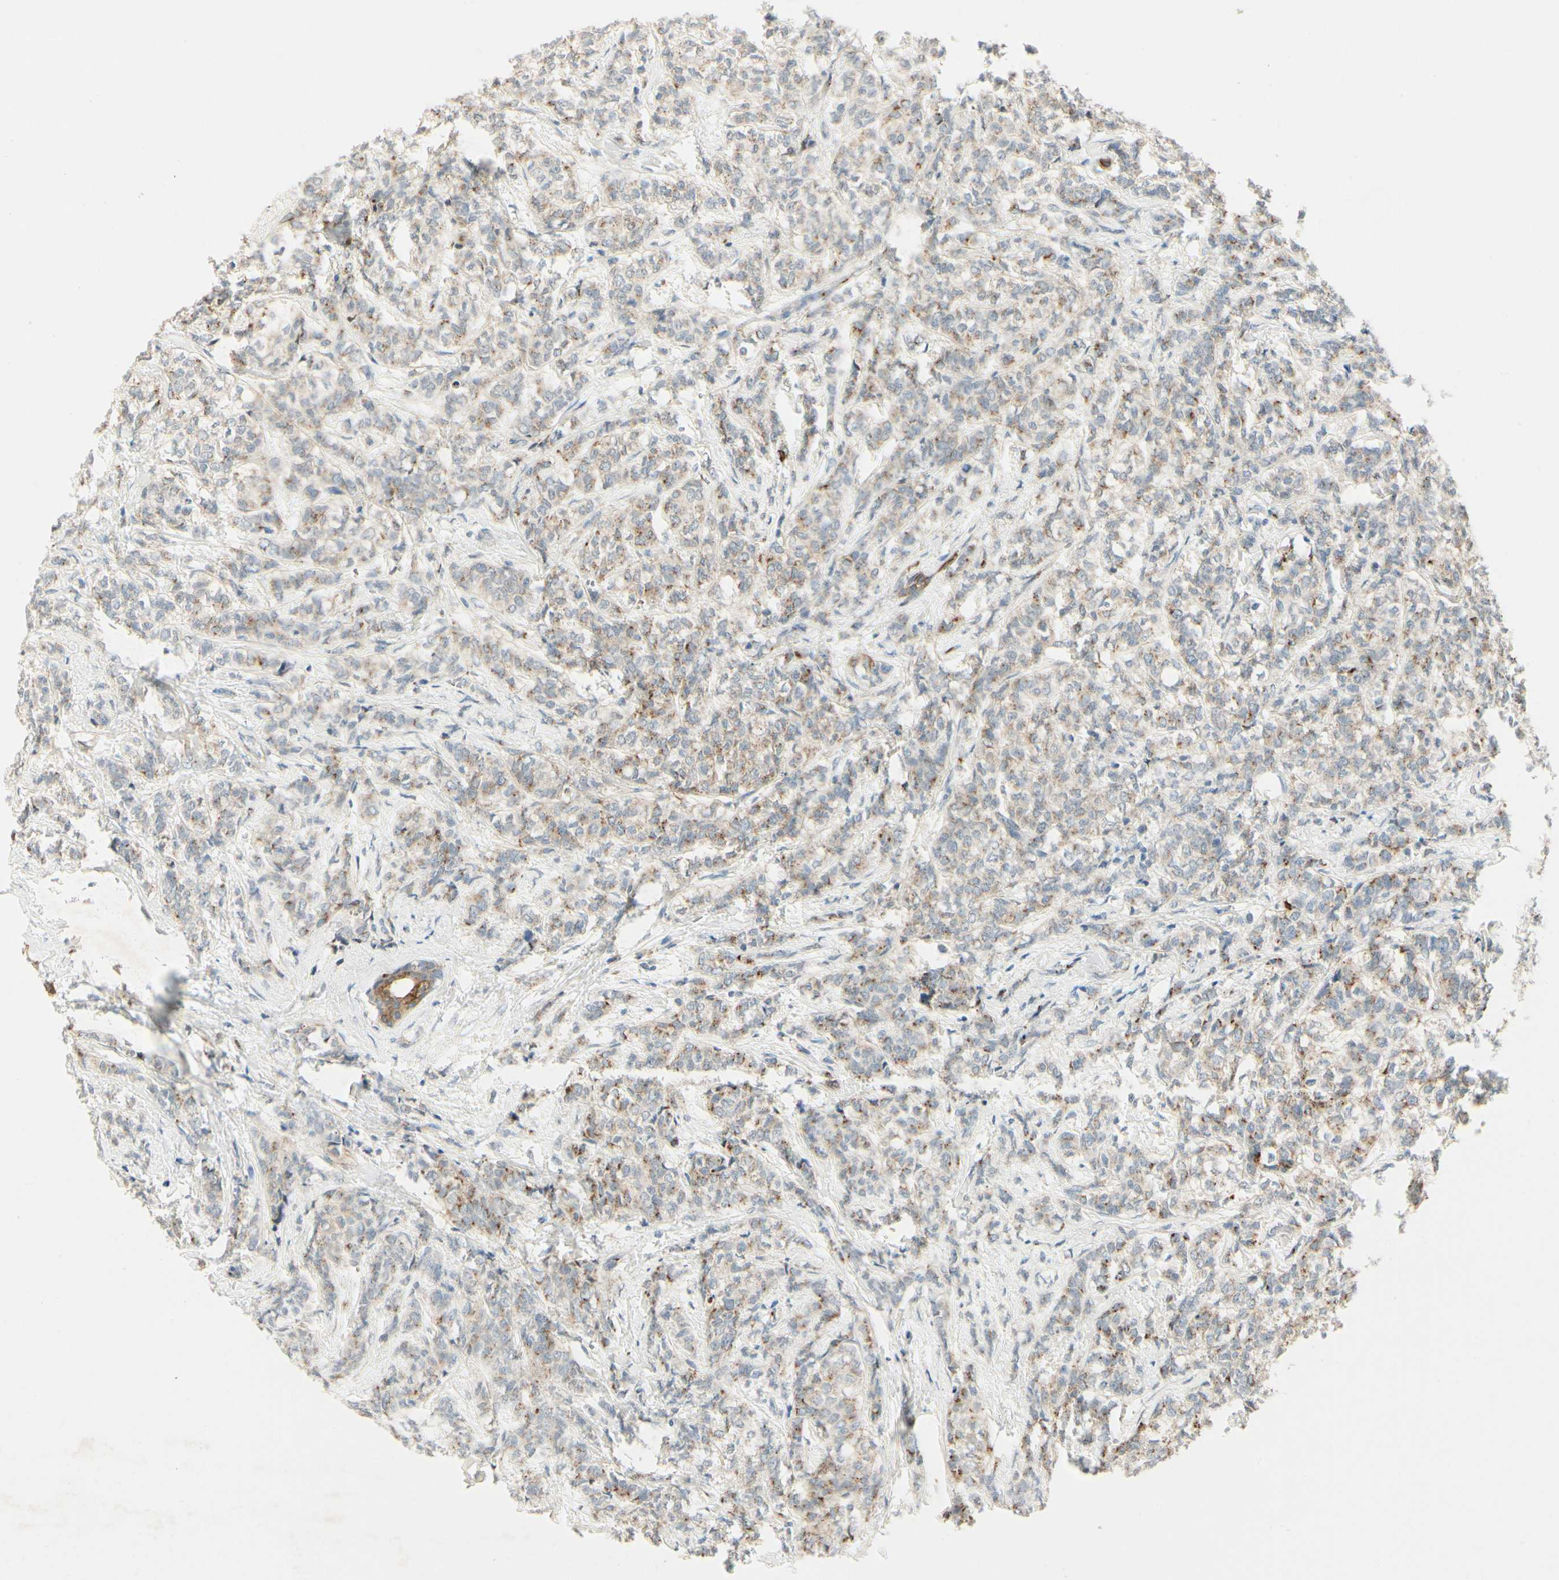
{"staining": {"intensity": "moderate", "quantity": "25%-75%", "location": "cytoplasmic/membranous"}, "tissue": "breast cancer", "cell_type": "Tumor cells", "image_type": "cancer", "snomed": [{"axis": "morphology", "description": "Lobular carcinoma"}, {"axis": "topography", "description": "Breast"}], "caption": "IHC (DAB (3,3'-diaminobenzidine)) staining of lobular carcinoma (breast) exhibits moderate cytoplasmic/membranous protein positivity in approximately 25%-75% of tumor cells.", "gene": "MANSC1", "patient": {"sex": "female", "age": 60}}